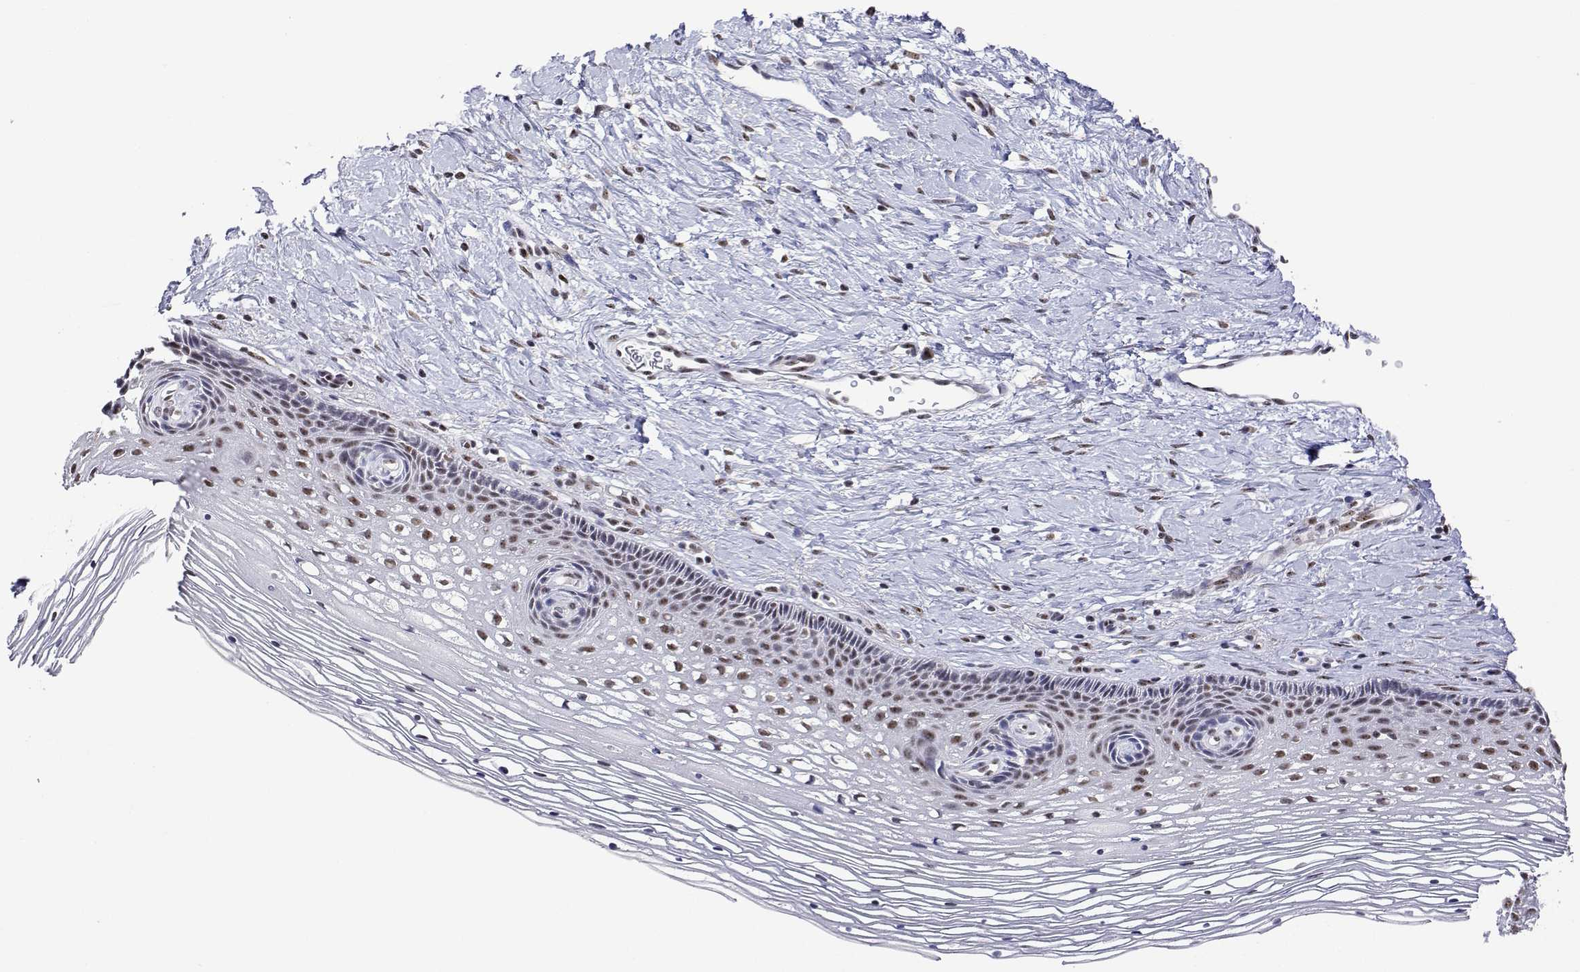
{"staining": {"intensity": "weak", "quantity": "25%-75%", "location": "nuclear"}, "tissue": "cervix", "cell_type": "Glandular cells", "image_type": "normal", "snomed": [{"axis": "morphology", "description": "Normal tissue, NOS"}, {"axis": "topography", "description": "Cervix"}], "caption": "The histopathology image displays staining of benign cervix, revealing weak nuclear protein expression (brown color) within glandular cells. The staining is performed using DAB brown chromogen to label protein expression. The nuclei are counter-stained blue using hematoxylin.", "gene": "ADAR", "patient": {"sex": "female", "age": 34}}